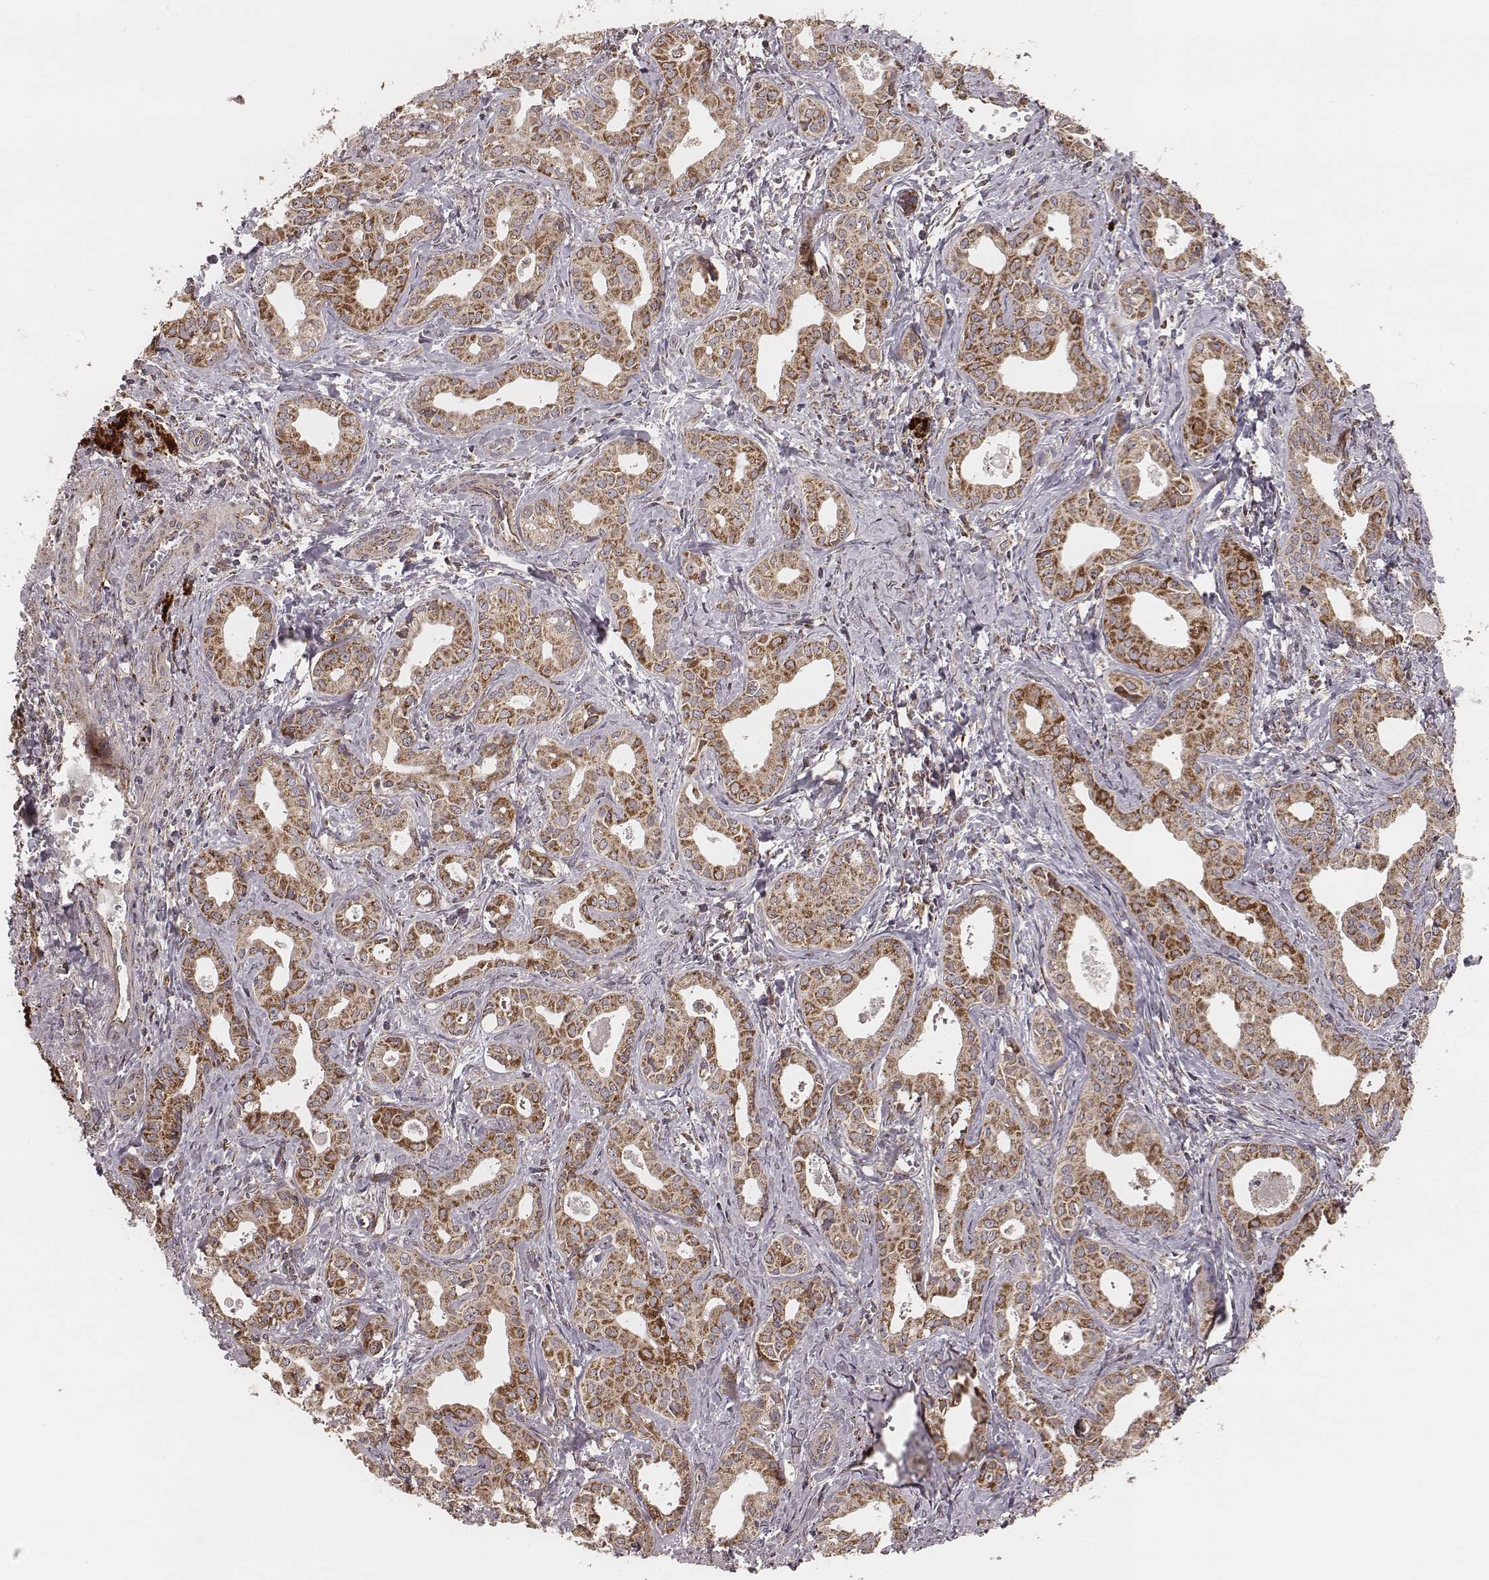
{"staining": {"intensity": "moderate", "quantity": ">75%", "location": "cytoplasmic/membranous"}, "tissue": "liver cancer", "cell_type": "Tumor cells", "image_type": "cancer", "snomed": [{"axis": "morphology", "description": "Cholangiocarcinoma"}, {"axis": "topography", "description": "Liver"}], "caption": "There is medium levels of moderate cytoplasmic/membranous staining in tumor cells of liver cancer, as demonstrated by immunohistochemical staining (brown color).", "gene": "ZDHHC21", "patient": {"sex": "female", "age": 65}}